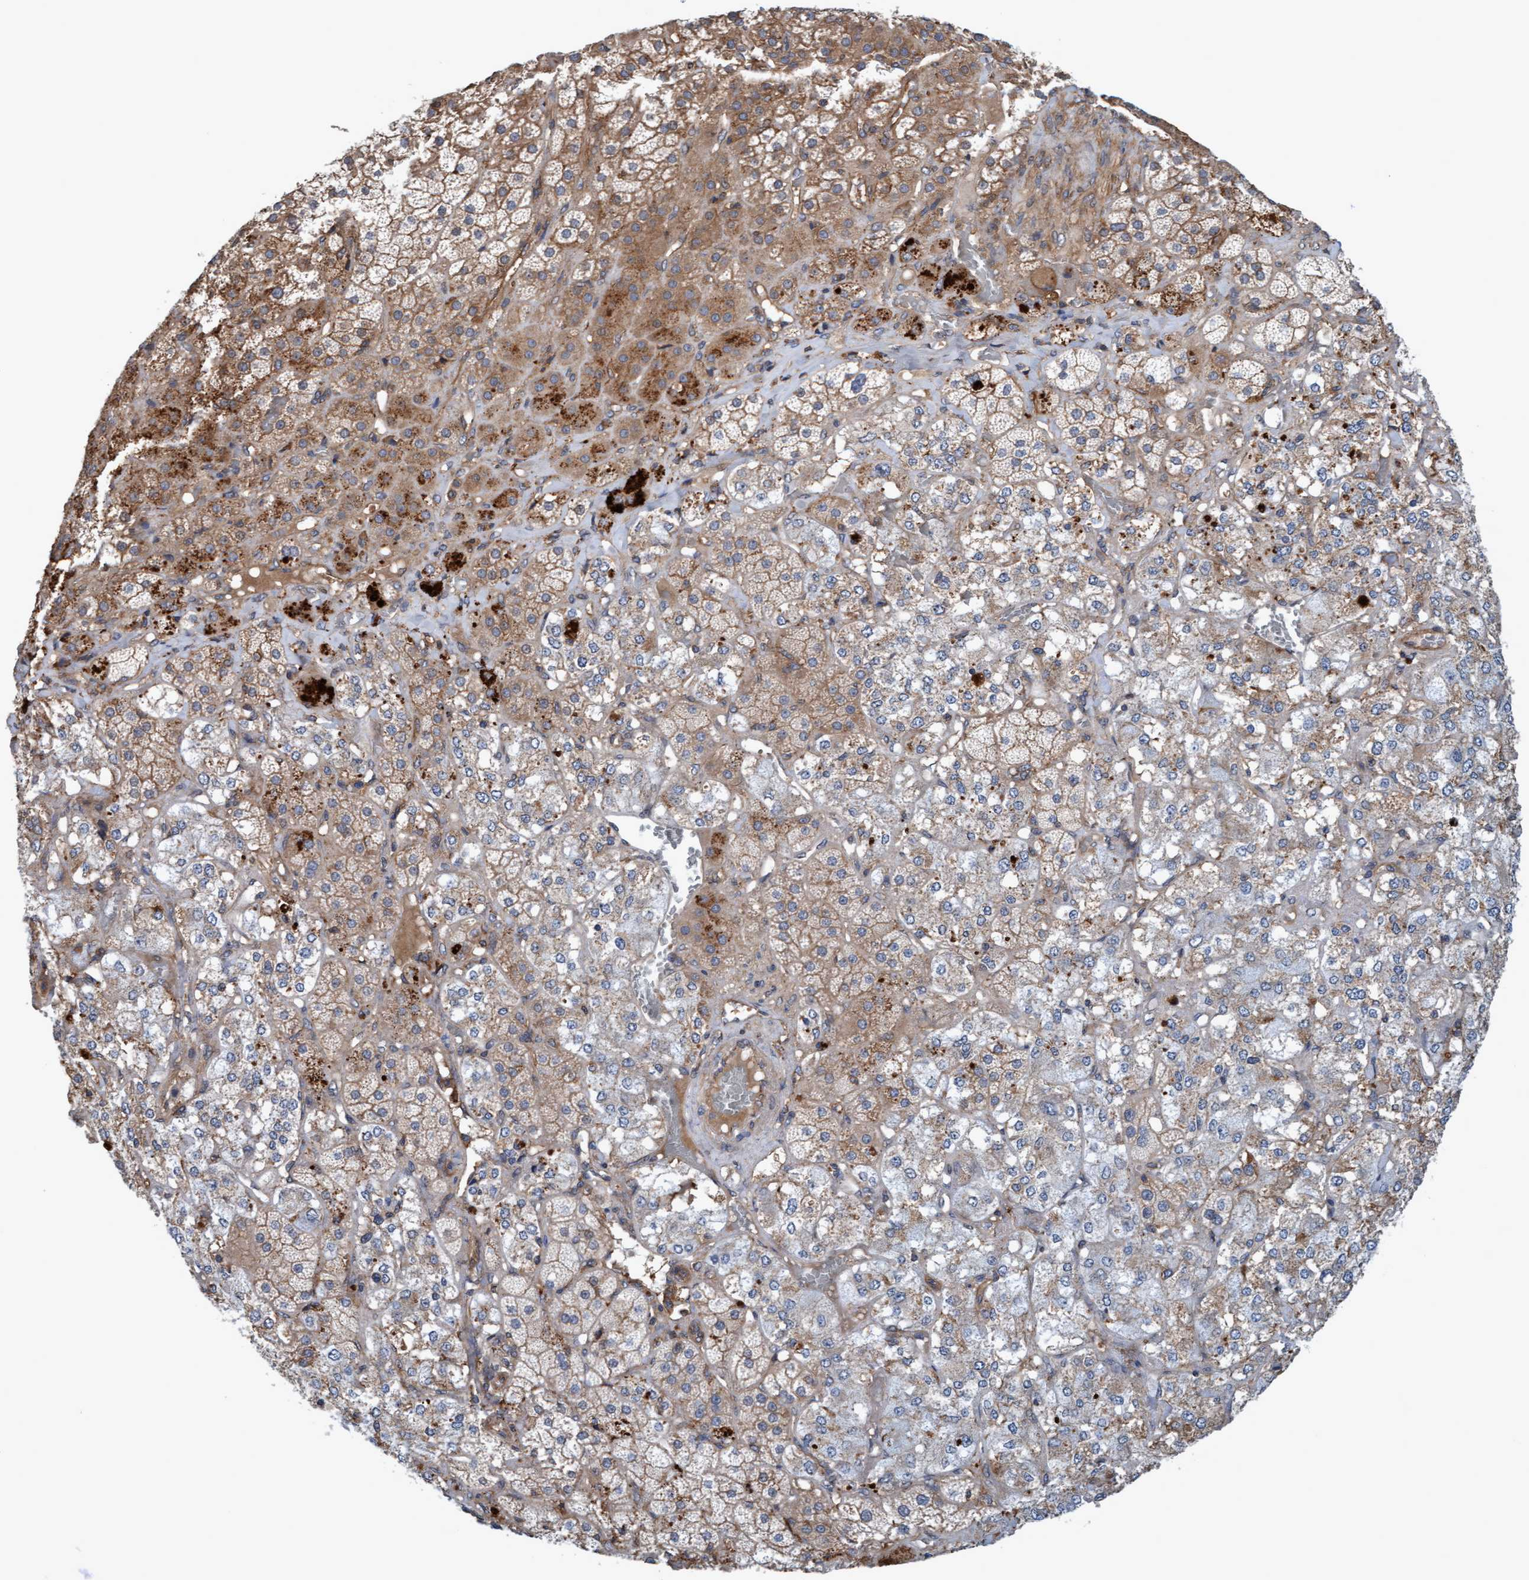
{"staining": {"intensity": "moderate", "quantity": ">75%", "location": "cytoplasmic/membranous"}, "tissue": "adrenal gland", "cell_type": "Glandular cells", "image_type": "normal", "snomed": [{"axis": "morphology", "description": "Normal tissue, NOS"}, {"axis": "topography", "description": "Adrenal gland"}], "caption": "This histopathology image reveals IHC staining of normal adrenal gland, with medium moderate cytoplasmic/membranous staining in approximately >75% of glandular cells.", "gene": "ERAL1", "patient": {"sex": "male", "age": 57}}